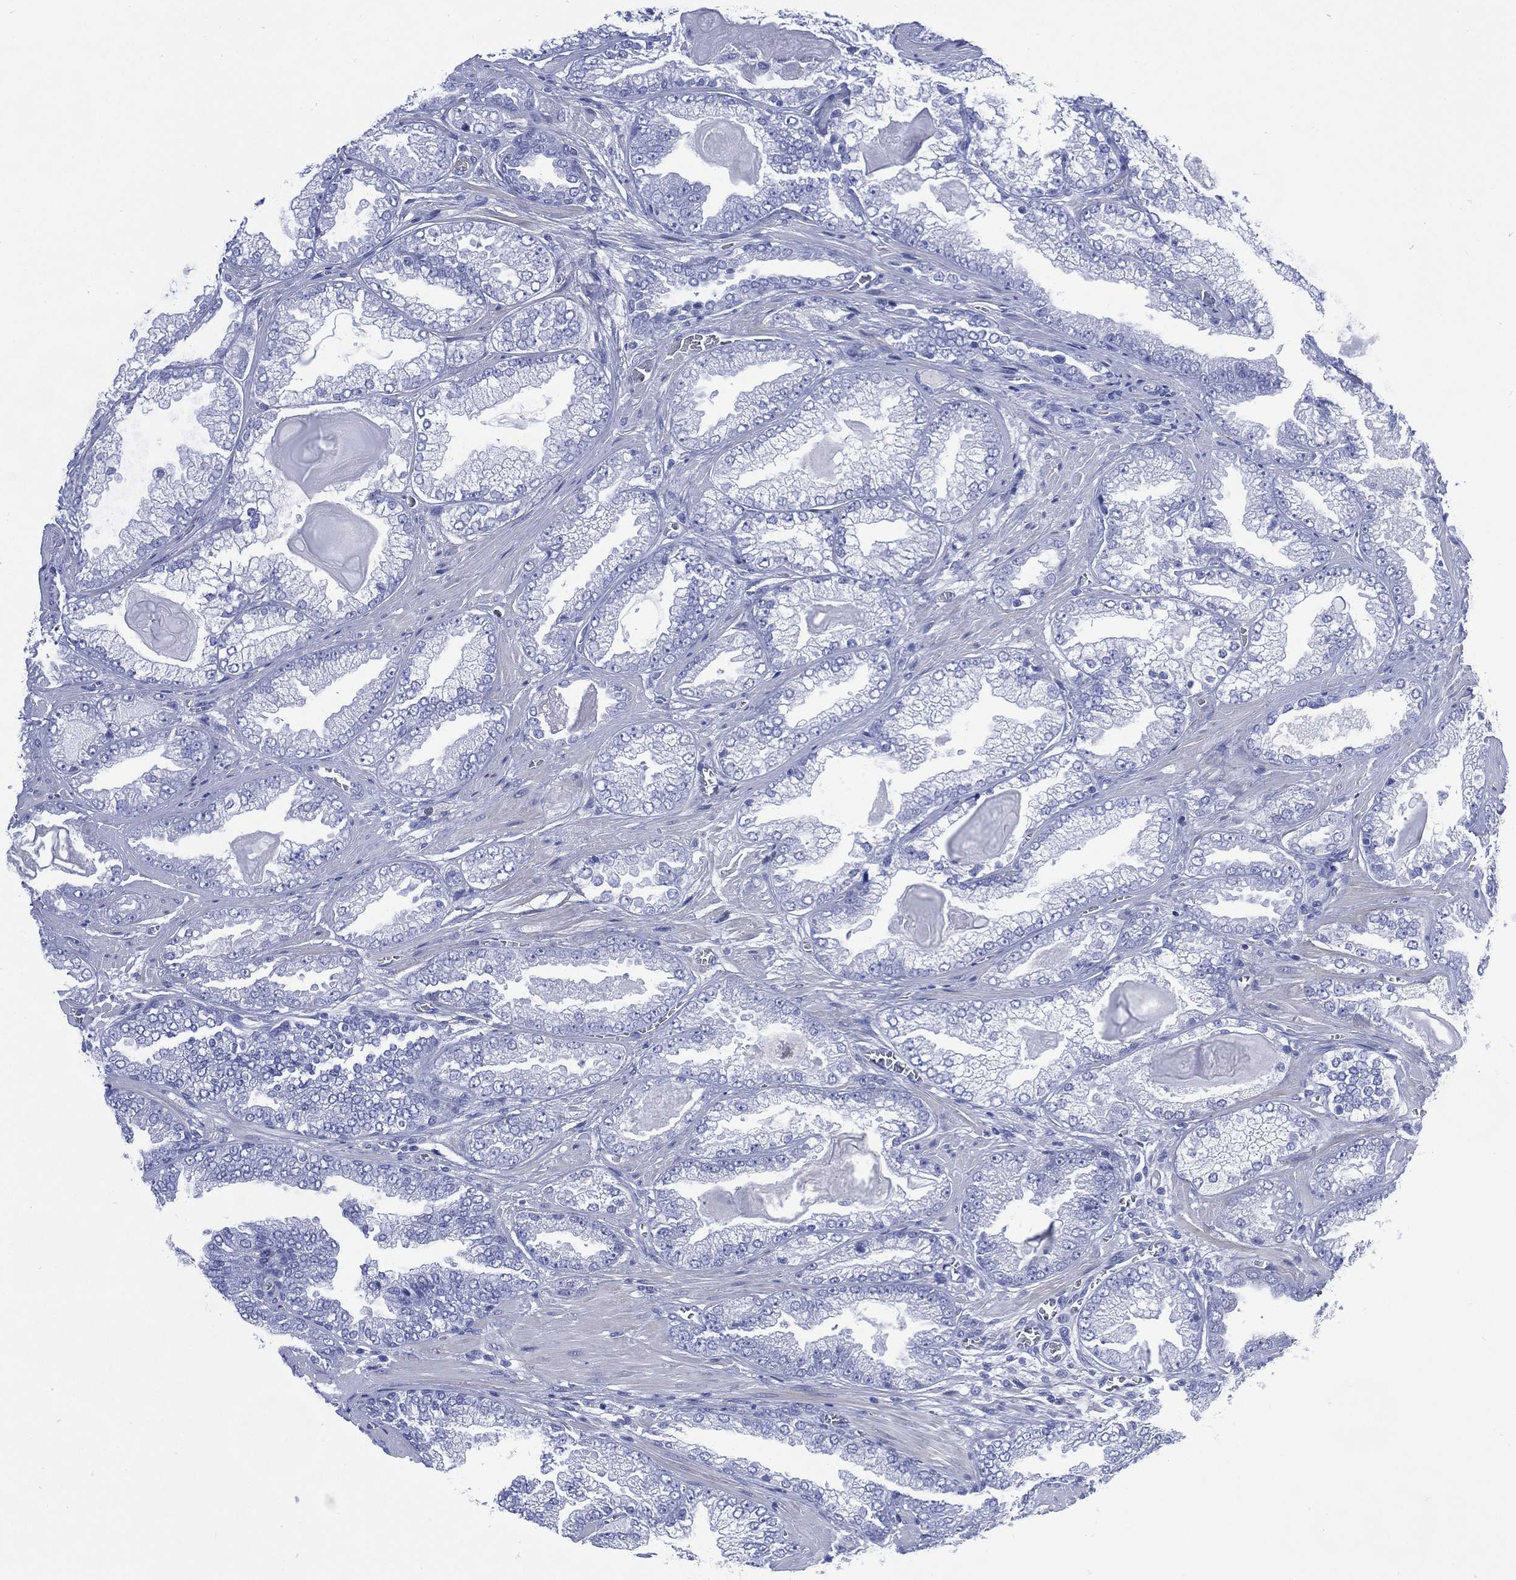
{"staining": {"intensity": "negative", "quantity": "none", "location": "none"}, "tissue": "prostate cancer", "cell_type": "Tumor cells", "image_type": "cancer", "snomed": [{"axis": "morphology", "description": "Adenocarcinoma, Low grade"}, {"axis": "topography", "description": "Prostate"}], "caption": "The micrograph exhibits no significant positivity in tumor cells of prostate cancer. The staining is performed using DAB brown chromogen with nuclei counter-stained in using hematoxylin.", "gene": "SHCBP1L", "patient": {"sex": "male", "age": 57}}